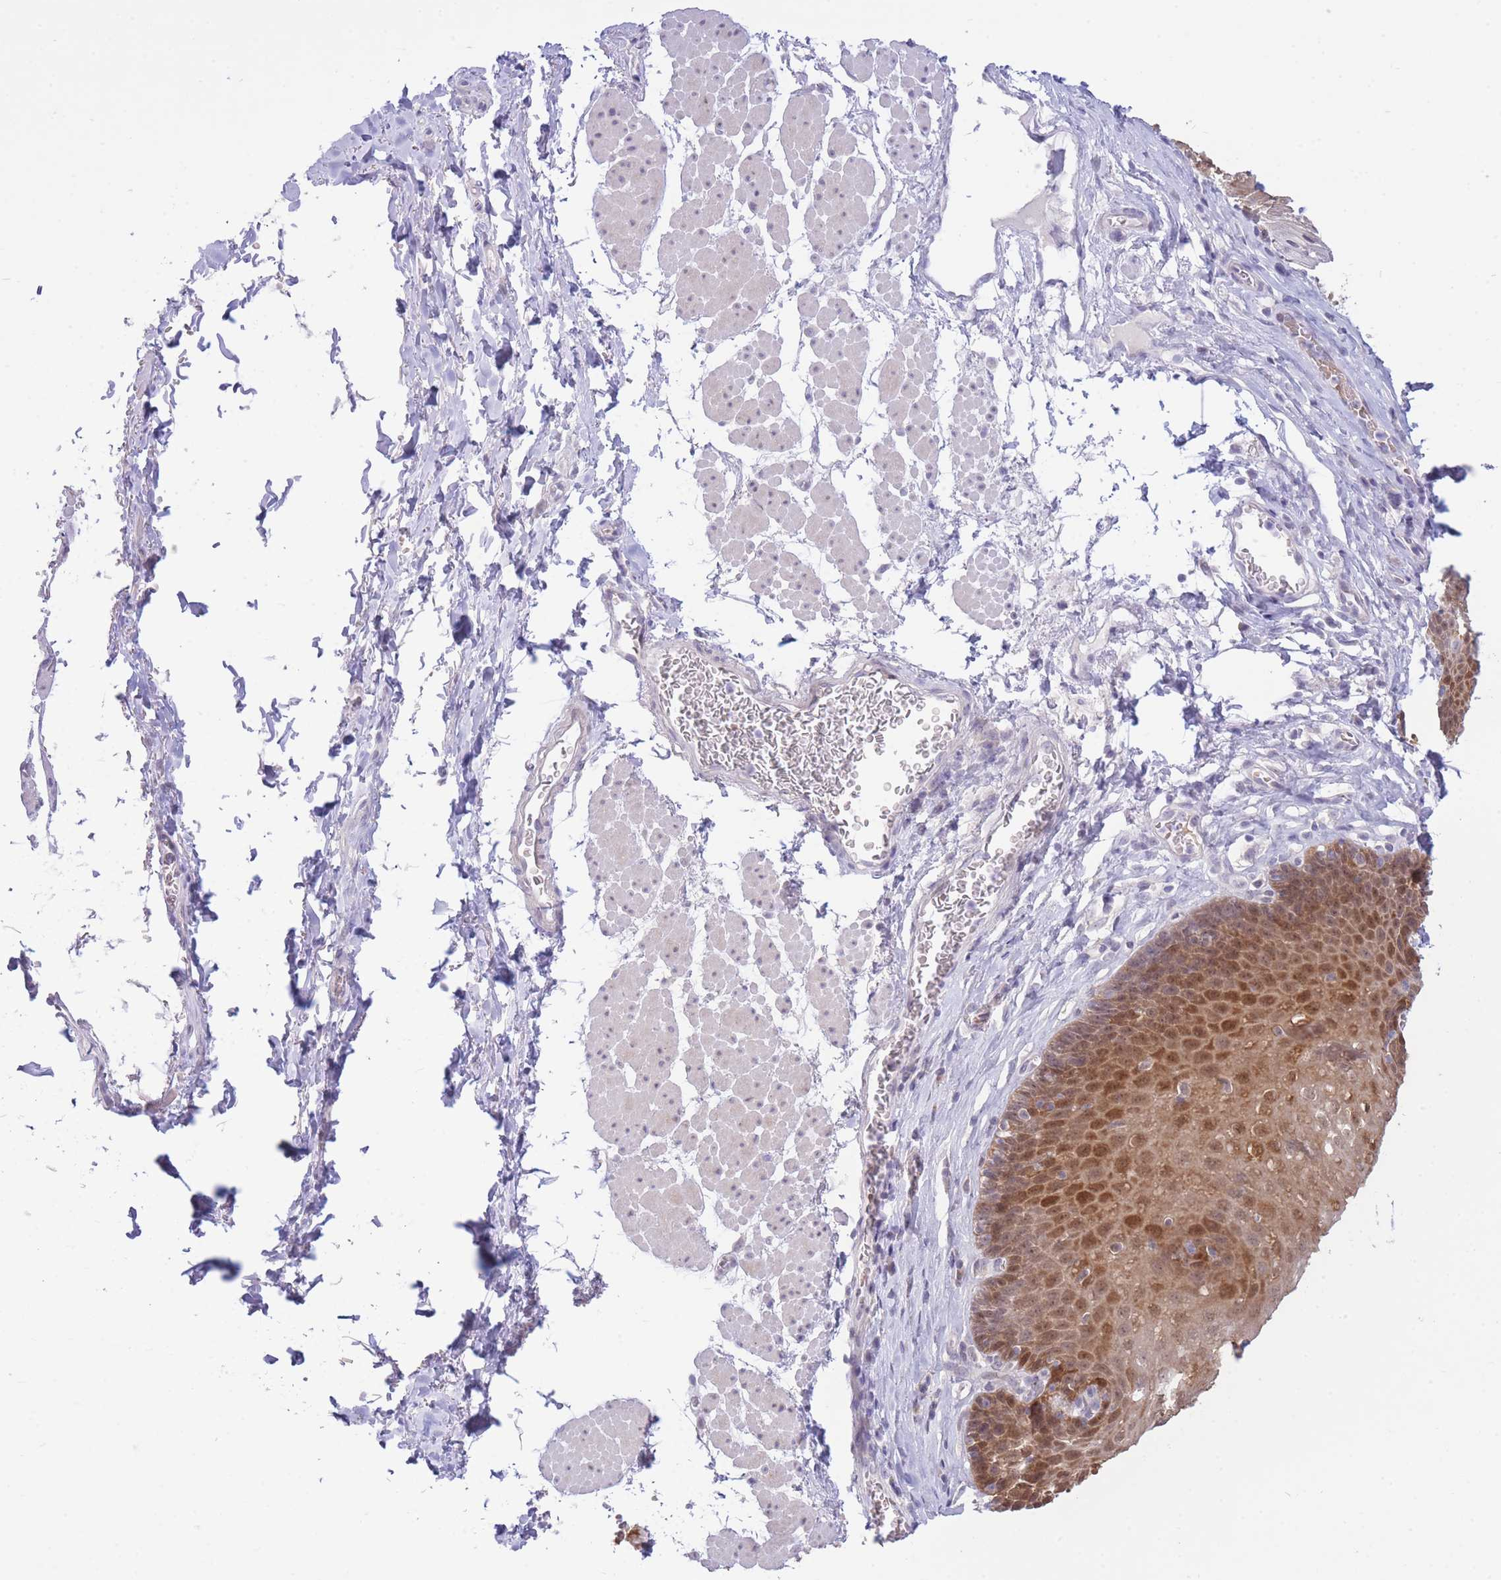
{"staining": {"intensity": "moderate", "quantity": ">75%", "location": "cytoplasmic/membranous,nuclear"}, "tissue": "esophagus", "cell_type": "Squamous epithelial cells", "image_type": "normal", "snomed": [{"axis": "morphology", "description": "Normal tissue, NOS"}, {"axis": "topography", "description": "Esophagus"}], "caption": "Moderate cytoplasmic/membranous,nuclear protein staining is seen in about >75% of squamous epithelial cells in esophagus.", "gene": "FBXO46", "patient": {"sex": "female", "age": 66}}